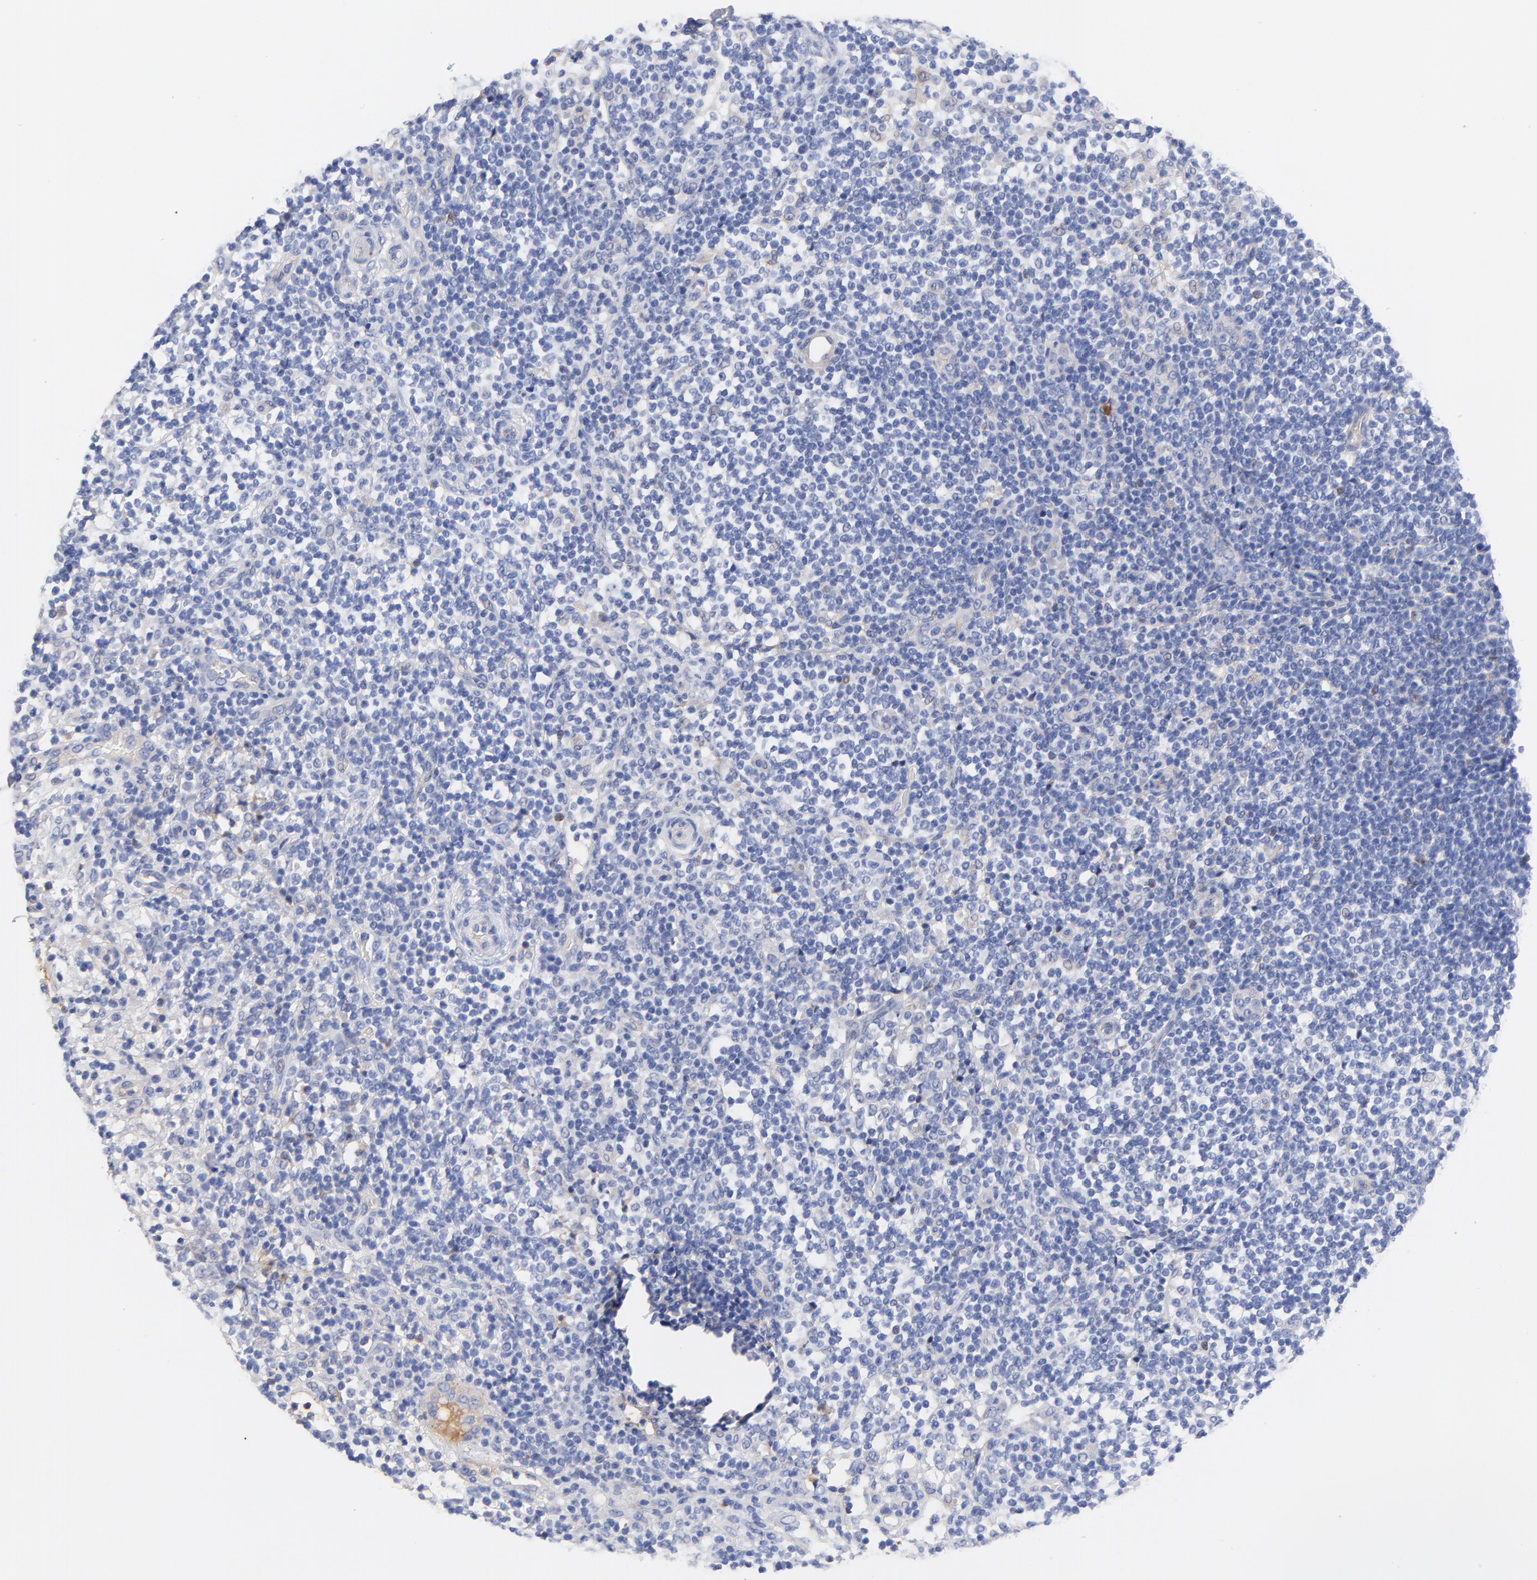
{"staining": {"intensity": "weak", "quantity": "<25%", "location": "cytoplasmic/membranous"}, "tissue": "lymphoma", "cell_type": "Tumor cells", "image_type": "cancer", "snomed": [{"axis": "morphology", "description": "Malignant lymphoma, non-Hodgkin's type, Low grade"}, {"axis": "topography", "description": "Lymph node"}], "caption": "IHC of human malignant lymphoma, non-Hodgkin's type (low-grade) demonstrates no positivity in tumor cells. Brightfield microscopy of immunohistochemistry (IHC) stained with DAB (3,3'-diaminobenzidine) (brown) and hematoxylin (blue), captured at high magnification.", "gene": "IGLV3-10", "patient": {"sex": "female", "age": 76}}